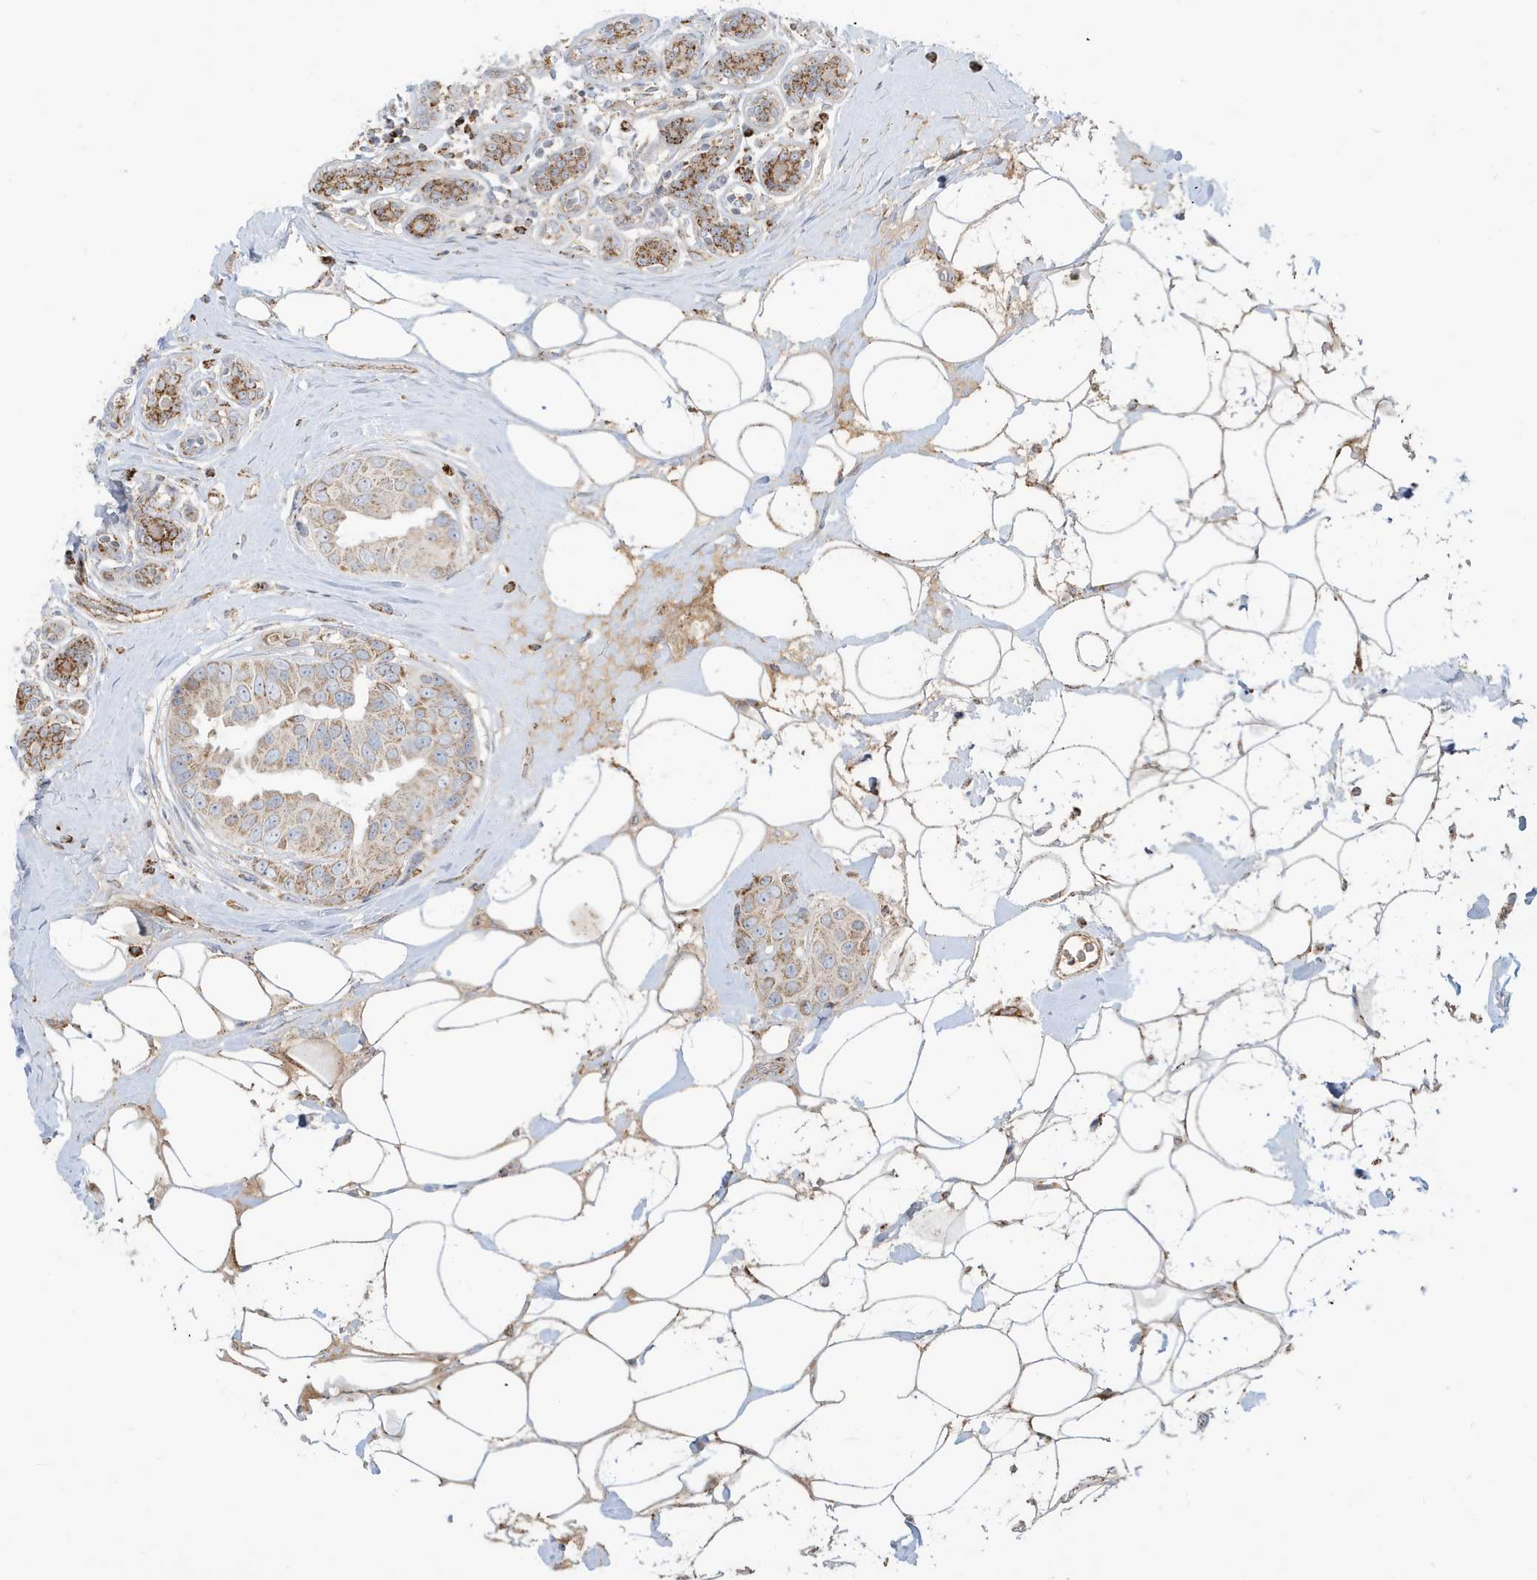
{"staining": {"intensity": "weak", "quantity": ">75%", "location": "cytoplasmic/membranous"}, "tissue": "breast cancer", "cell_type": "Tumor cells", "image_type": "cancer", "snomed": [{"axis": "morphology", "description": "Normal tissue, NOS"}, {"axis": "morphology", "description": "Duct carcinoma"}, {"axis": "topography", "description": "Breast"}], "caption": "Brown immunohistochemical staining in breast invasive ductal carcinoma reveals weak cytoplasmic/membranous expression in about >75% of tumor cells. (DAB IHC, brown staining for protein, blue staining for nuclei).", "gene": "IFT57", "patient": {"sex": "female", "age": 39}}